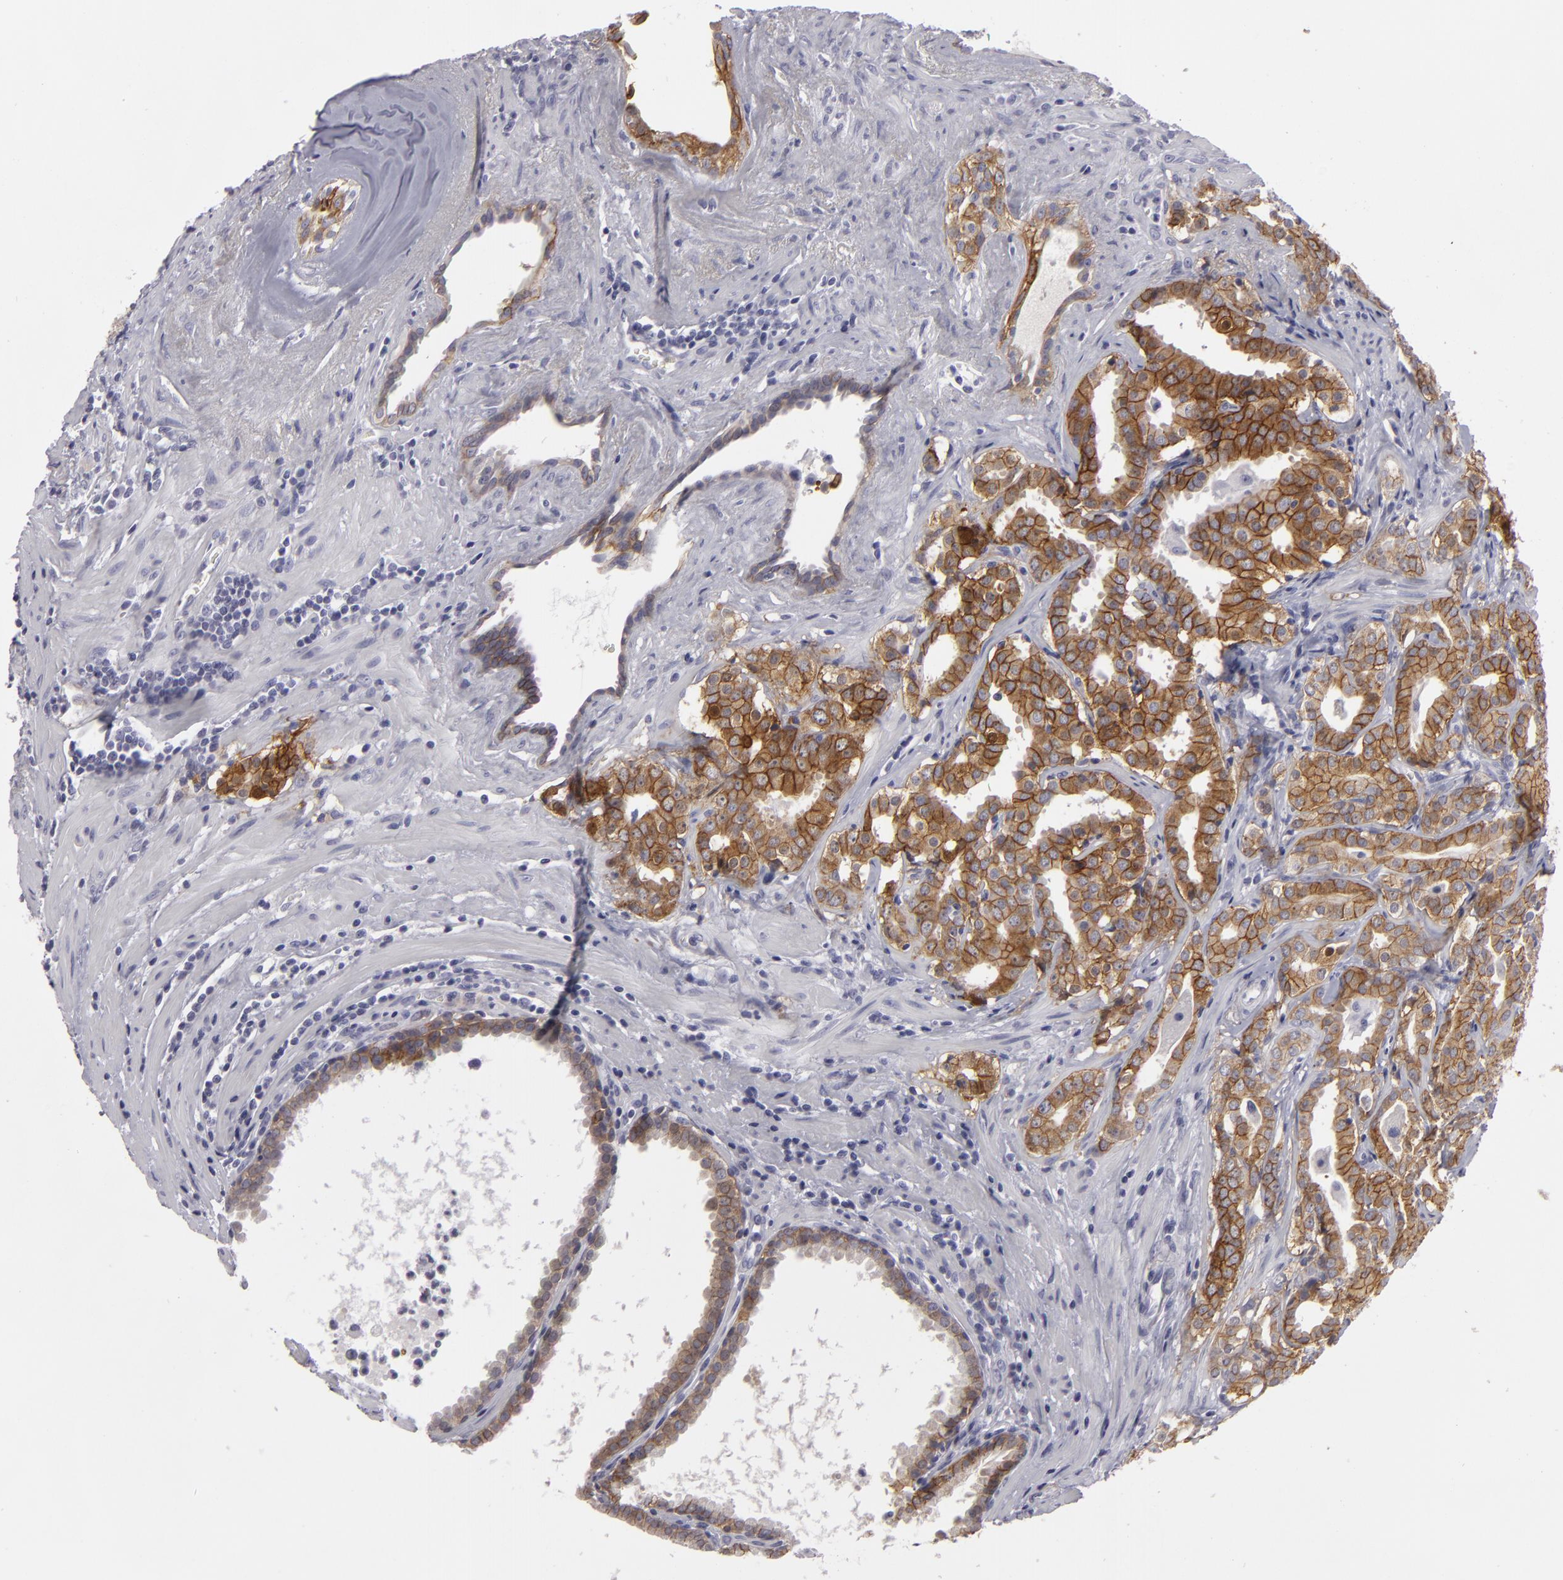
{"staining": {"intensity": "moderate", "quantity": ">75%", "location": "cytoplasmic/membranous"}, "tissue": "prostate cancer", "cell_type": "Tumor cells", "image_type": "cancer", "snomed": [{"axis": "morphology", "description": "Adenocarcinoma, Low grade"}, {"axis": "topography", "description": "Prostate"}], "caption": "Prostate cancer (low-grade adenocarcinoma) stained for a protein reveals moderate cytoplasmic/membranous positivity in tumor cells.", "gene": "JUP", "patient": {"sex": "male", "age": 59}}